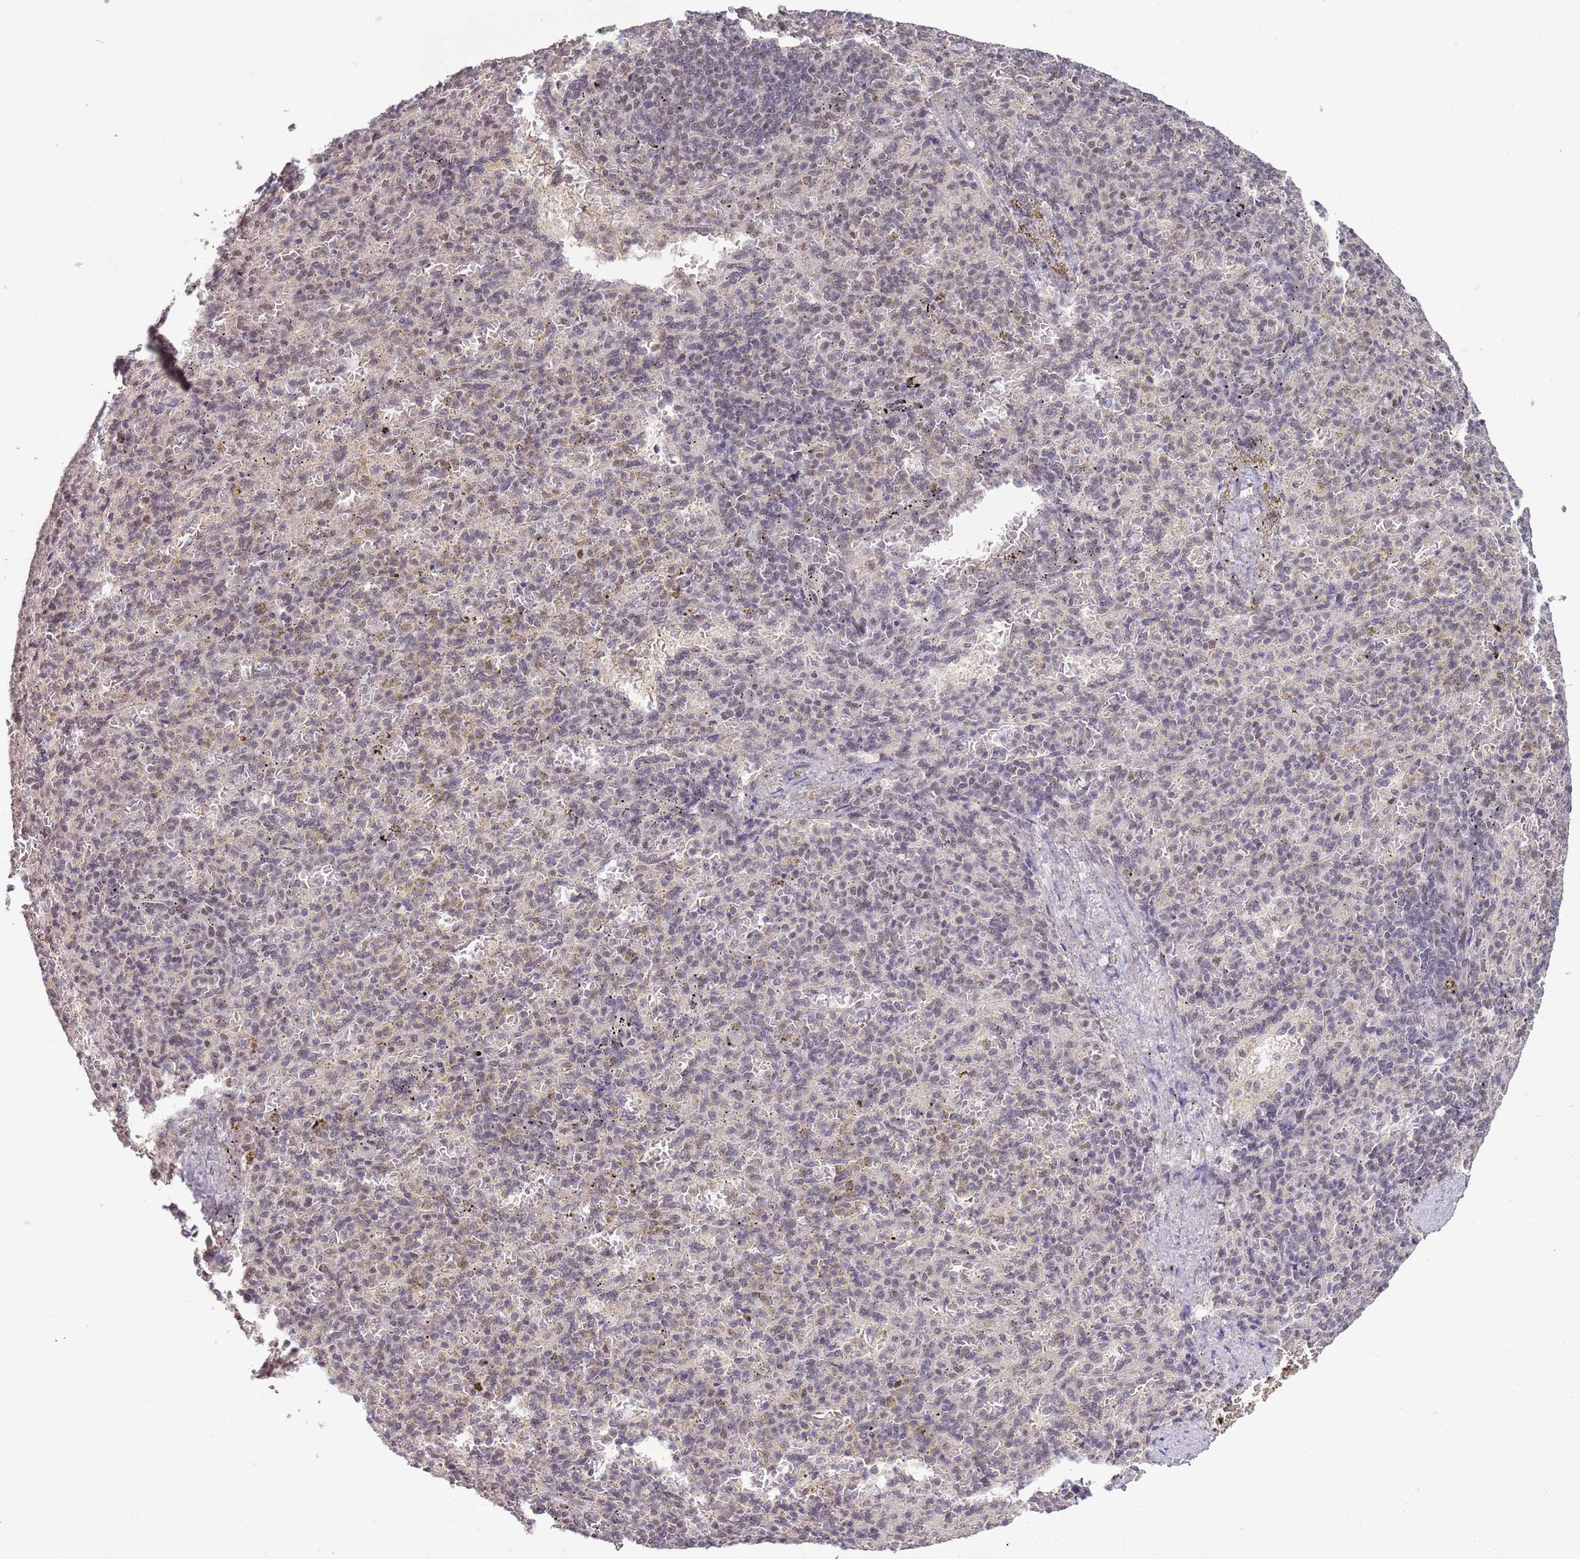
{"staining": {"intensity": "weak", "quantity": "25%-75%", "location": "nuclear"}, "tissue": "spleen", "cell_type": "Cells in red pulp", "image_type": "normal", "snomed": [{"axis": "morphology", "description": "Normal tissue, NOS"}, {"axis": "topography", "description": "Spleen"}], "caption": "IHC histopathology image of benign human spleen stained for a protein (brown), which demonstrates low levels of weak nuclear positivity in about 25%-75% of cells in red pulp.", "gene": "ZBTB7A", "patient": {"sex": "female", "age": 74}}